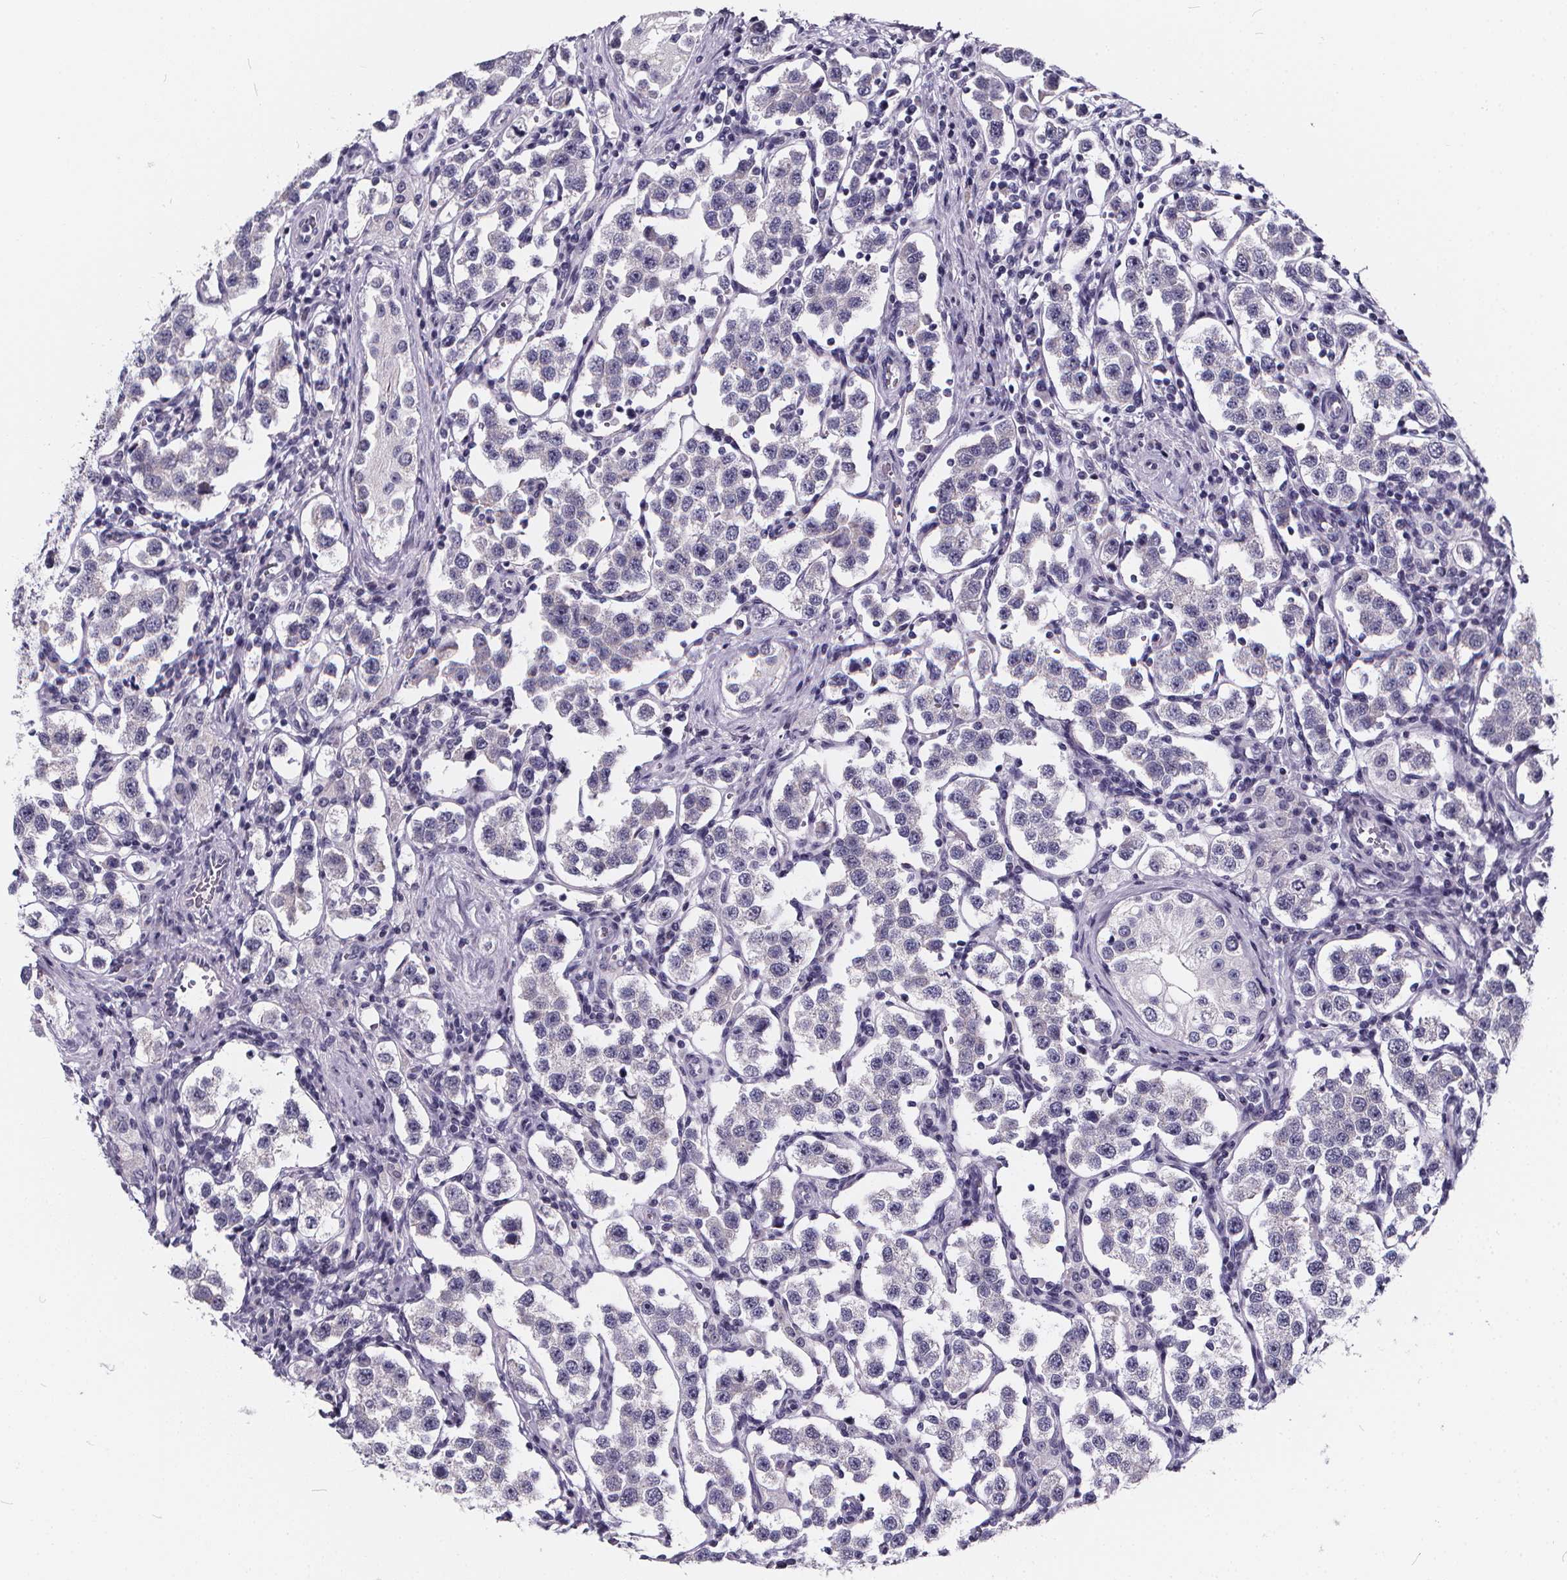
{"staining": {"intensity": "negative", "quantity": "none", "location": "none"}, "tissue": "testis cancer", "cell_type": "Tumor cells", "image_type": "cancer", "snomed": [{"axis": "morphology", "description": "Seminoma, NOS"}, {"axis": "topography", "description": "Testis"}], "caption": "High power microscopy histopathology image of an IHC histopathology image of testis cancer (seminoma), revealing no significant positivity in tumor cells.", "gene": "SPEF2", "patient": {"sex": "male", "age": 37}}